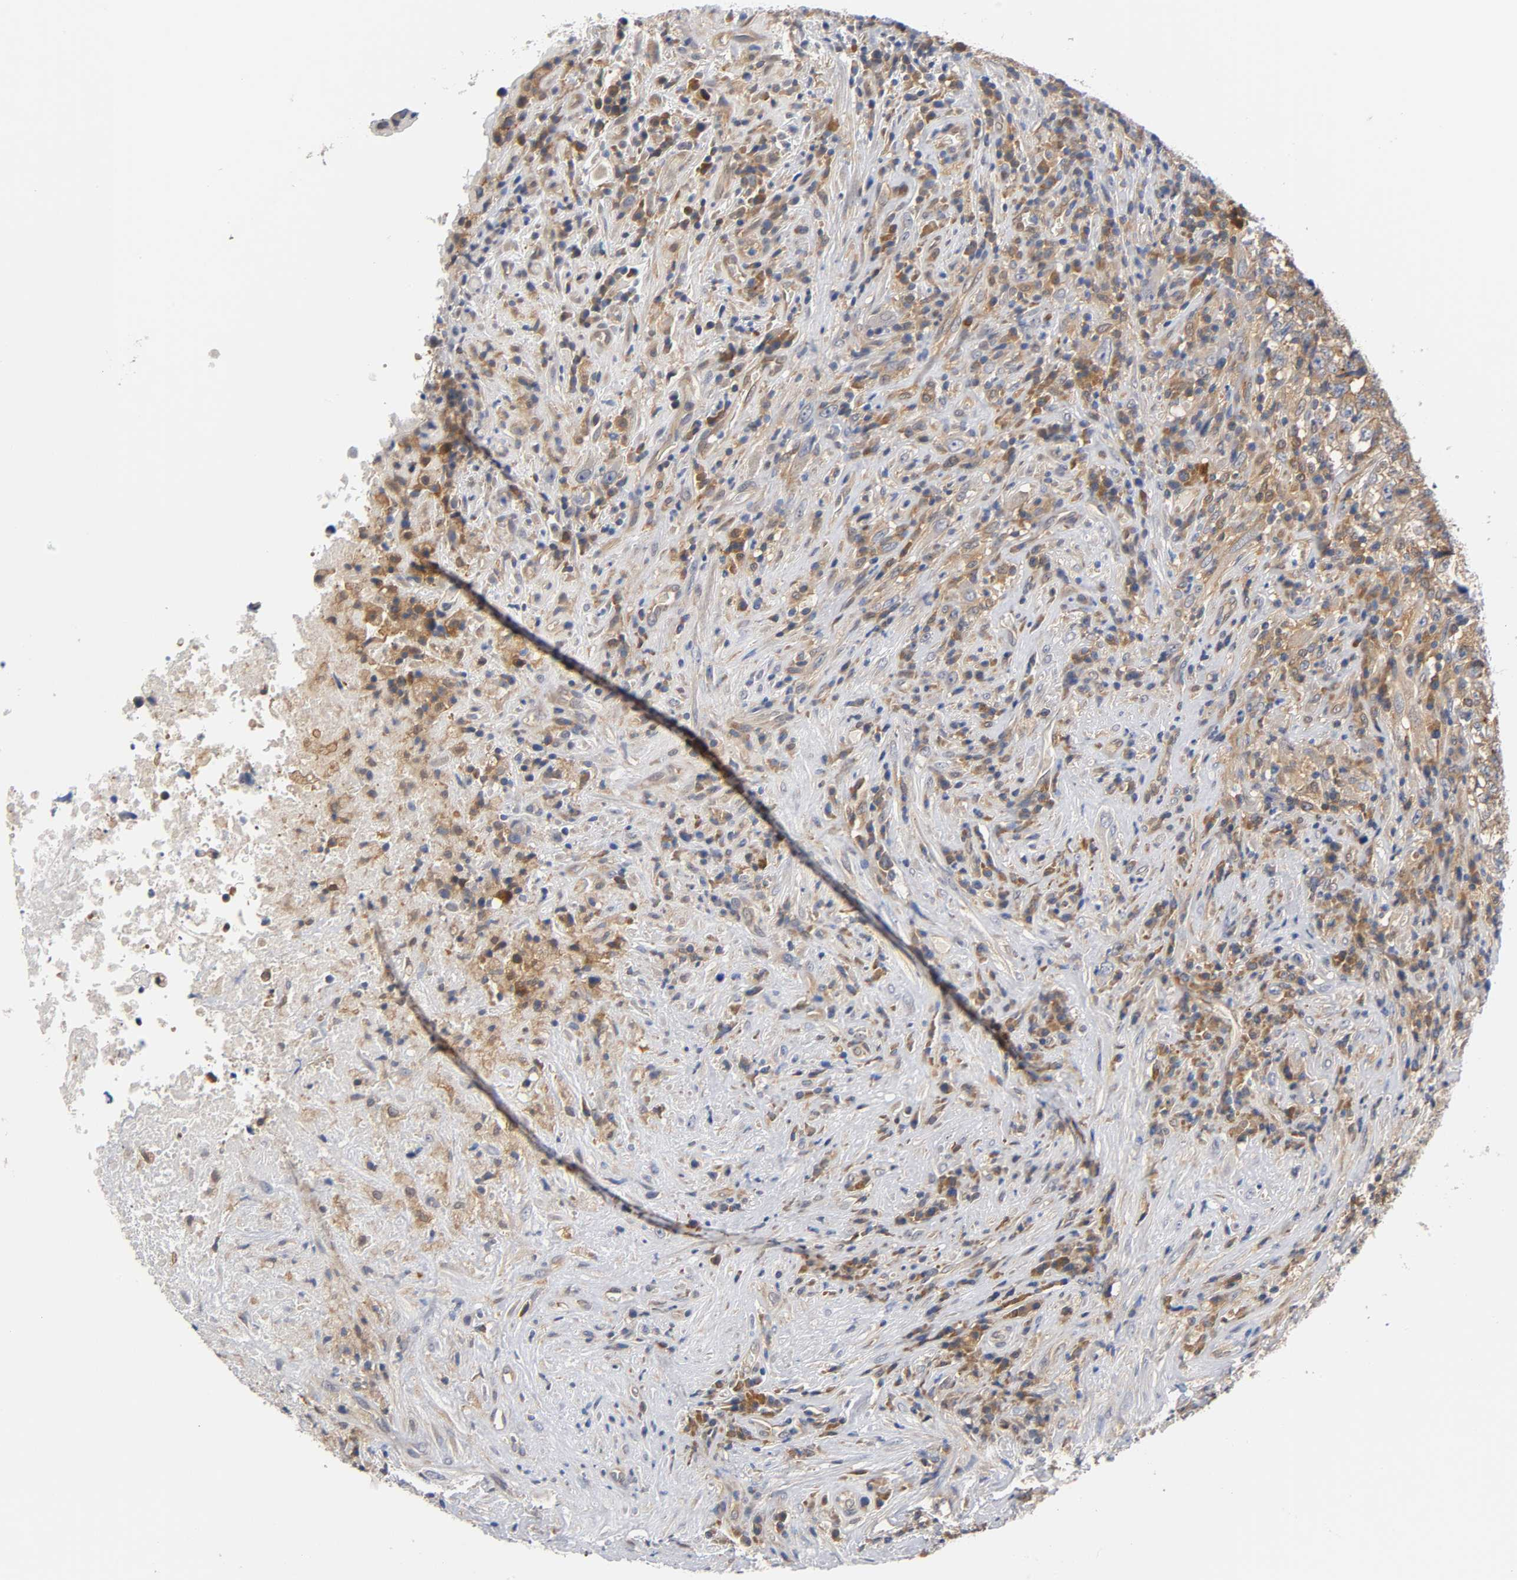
{"staining": {"intensity": "moderate", "quantity": ">75%", "location": "cytoplasmic/membranous"}, "tissue": "testis cancer", "cell_type": "Tumor cells", "image_type": "cancer", "snomed": [{"axis": "morphology", "description": "Necrosis, NOS"}, {"axis": "morphology", "description": "Carcinoma, Embryonal, NOS"}, {"axis": "topography", "description": "Testis"}], "caption": "Immunohistochemistry (IHC) photomicrograph of testis embryonal carcinoma stained for a protein (brown), which displays medium levels of moderate cytoplasmic/membranous positivity in approximately >75% of tumor cells.", "gene": "FYN", "patient": {"sex": "male", "age": 19}}